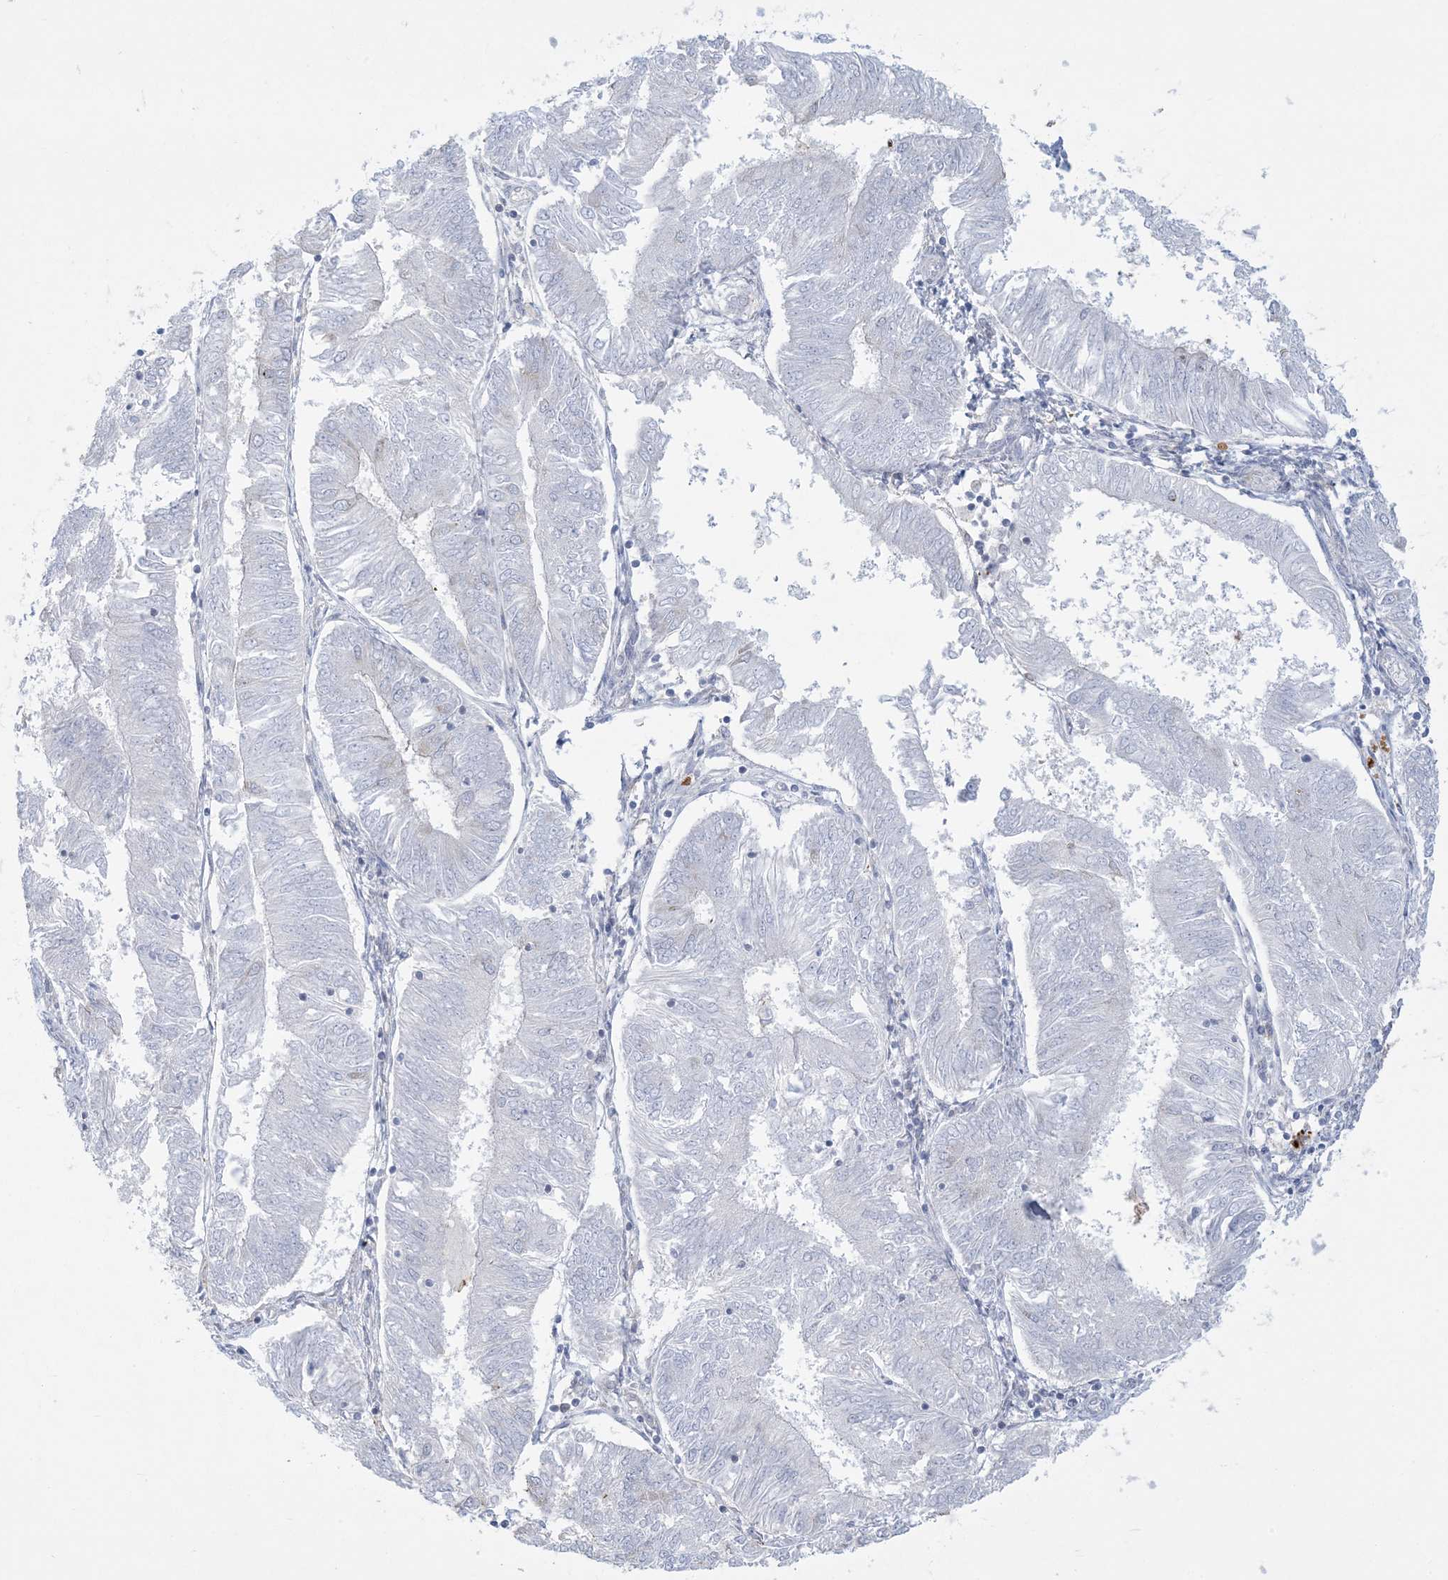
{"staining": {"intensity": "negative", "quantity": "none", "location": "none"}, "tissue": "endometrial cancer", "cell_type": "Tumor cells", "image_type": "cancer", "snomed": [{"axis": "morphology", "description": "Adenocarcinoma, NOS"}, {"axis": "topography", "description": "Endometrium"}], "caption": "This is an immunohistochemistry (IHC) photomicrograph of endometrial cancer (adenocarcinoma). There is no positivity in tumor cells.", "gene": "SLAMF9", "patient": {"sex": "female", "age": 58}}